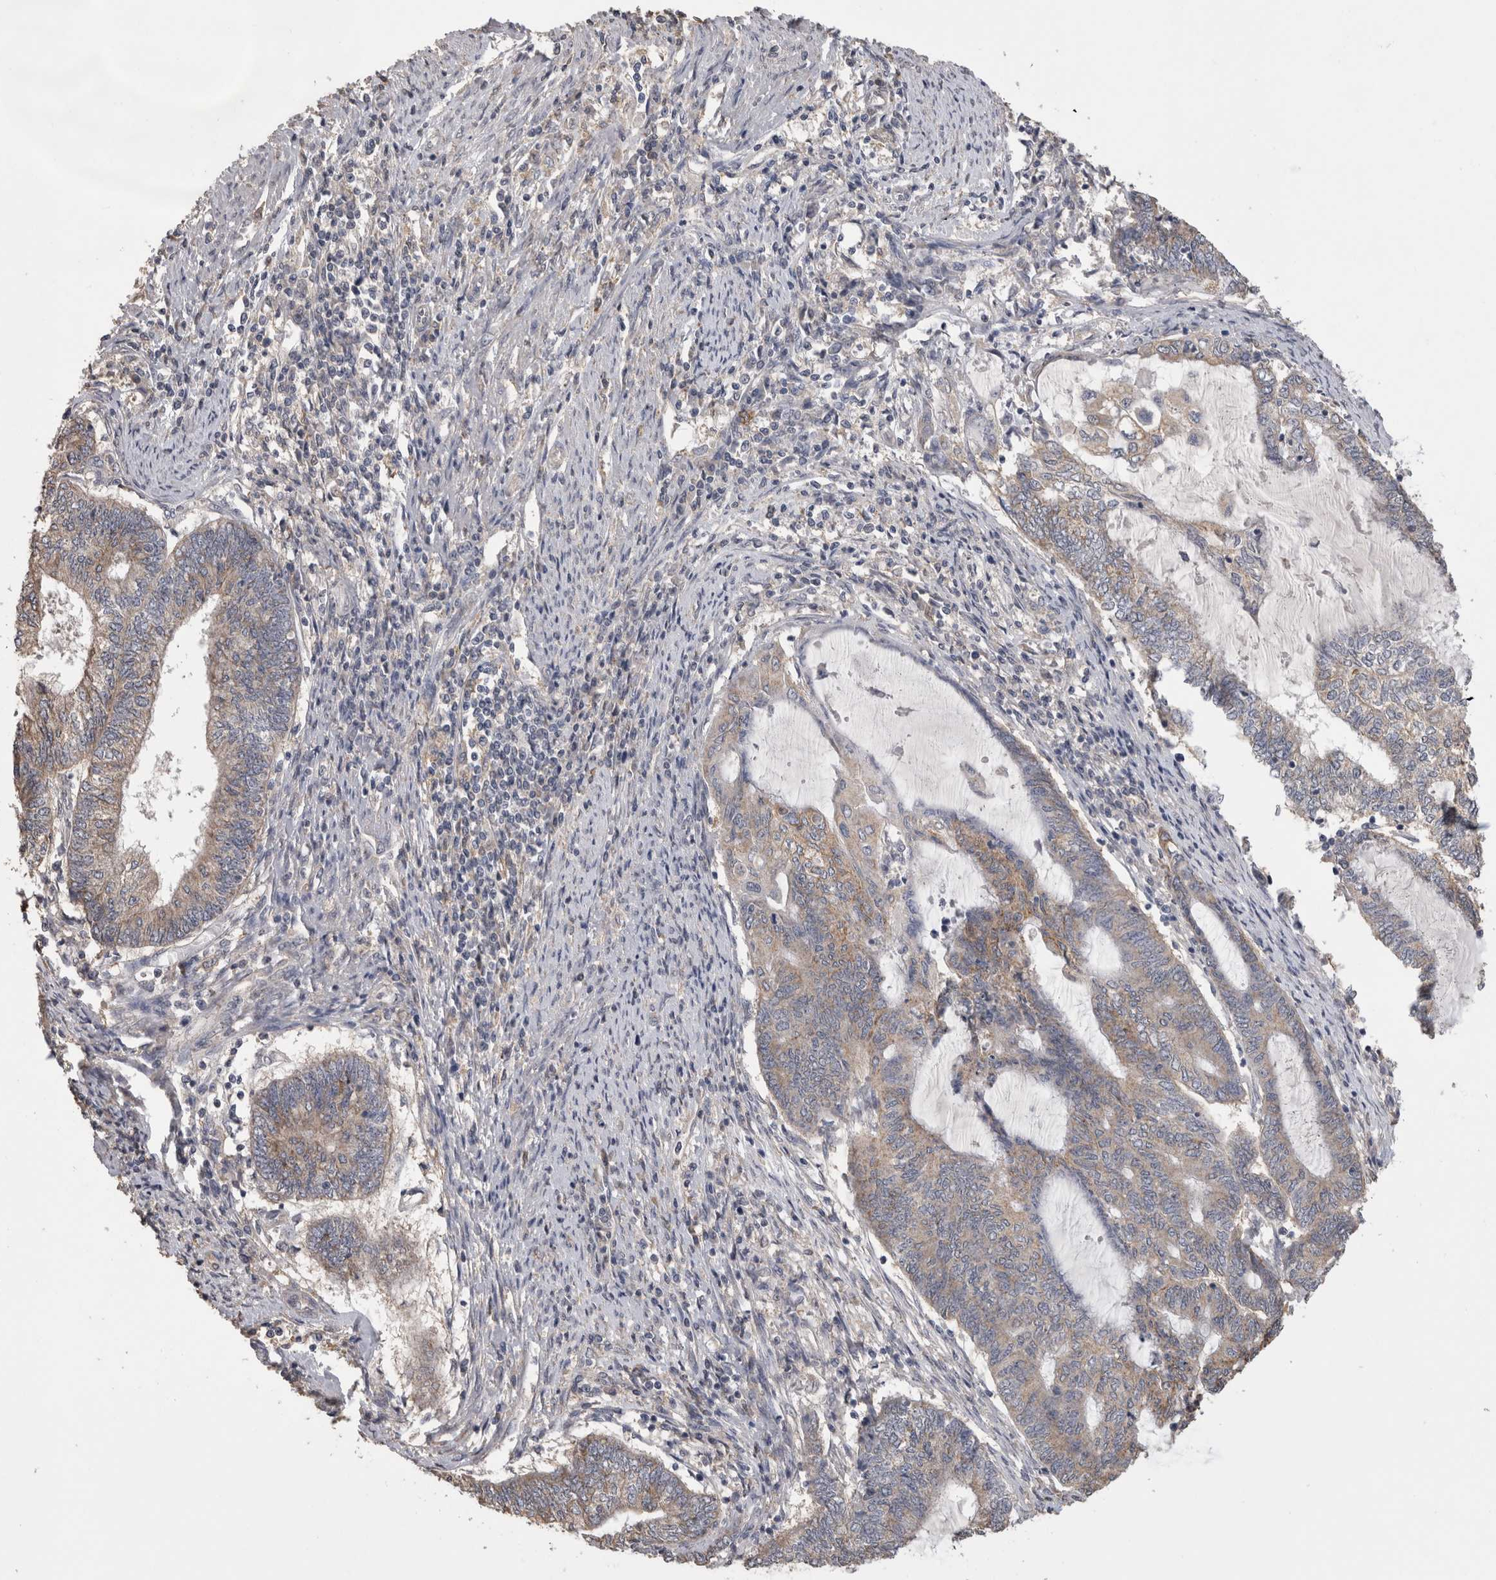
{"staining": {"intensity": "weak", "quantity": "25%-75%", "location": "cytoplasmic/membranous"}, "tissue": "endometrial cancer", "cell_type": "Tumor cells", "image_type": "cancer", "snomed": [{"axis": "morphology", "description": "Adenocarcinoma, NOS"}, {"axis": "topography", "description": "Uterus"}, {"axis": "topography", "description": "Endometrium"}], "caption": "High-power microscopy captured an IHC micrograph of endometrial adenocarcinoma, revealing weak cytoplasmic/membranous staining in about 25%-75% of tumor cells. (Brightfield microscopy of DAB IHC at high magnification).", "gene": "CNTFR", "patient": {"sex": "female", "age": 70}}